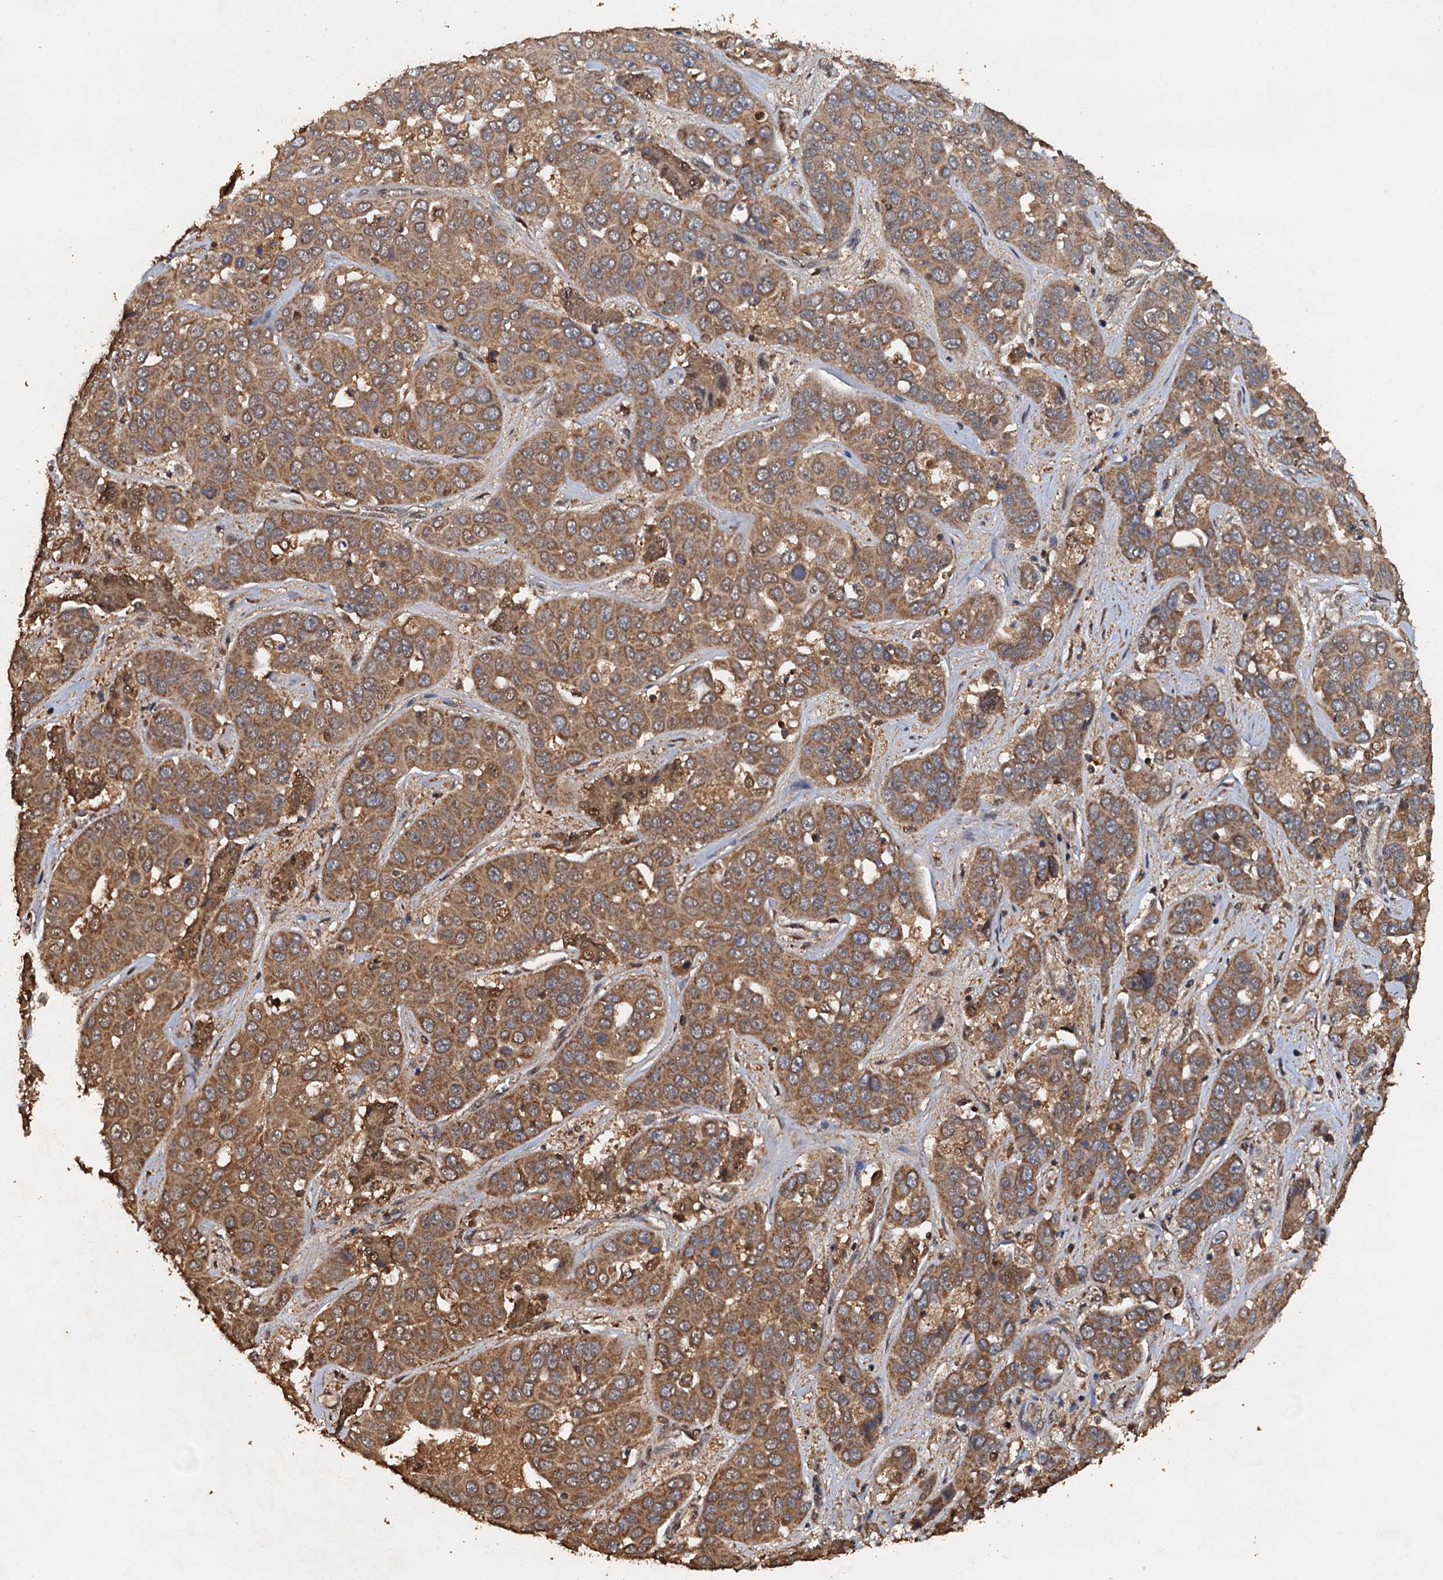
{"staining": {"intensity": "moderate", "quantity": ">75%", "location": "cytoplasmic/membranous"}, "tissue": "liver cancer", "cell_type": "Tumor cells", "image_type": "cancer", "snomed": [{"axis": "morphology", "description": "Cholangiocarcinoma"}, {"axis": "topography", "description": "Liver"}], "caption": "An immunohistochemistry (IHC) image of tumor tissue is shown. Protein staining in brown shows moderate cytoplasmic/membranous positivity in liver cancer (cholangiocarcinoma) within tumor cells.", "gene": "PSMD9", "patient": {"sex": "female", "age": 52}}